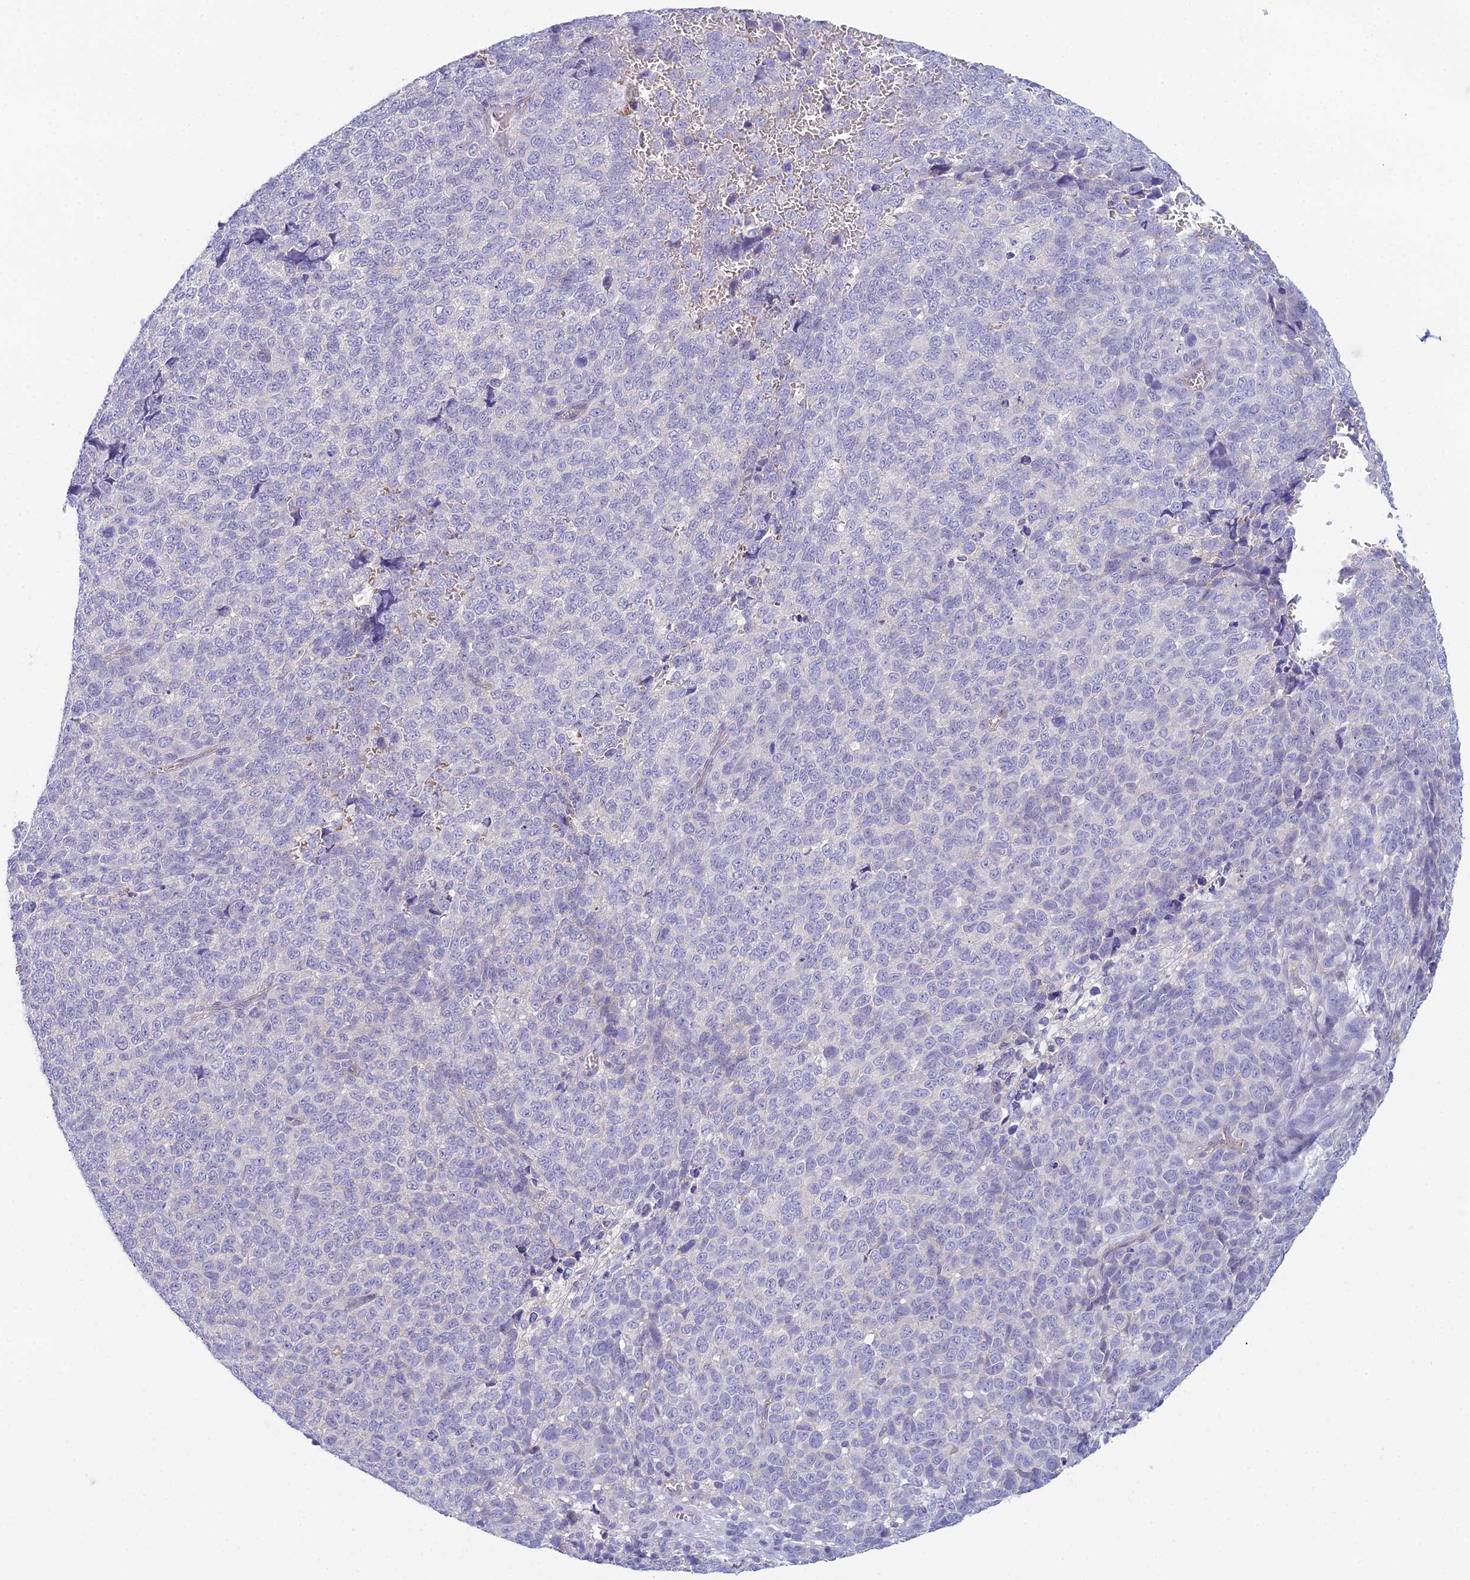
{"staining": {"intensity": "negative", "quantity": "none", "location": "none"}, "tissue": "melanoma", "cell_type": "Tumor cells", "image_type": "cancer", "snomed": [{"axis": "morphology", "description": "Malignant melanoma, NOS"}, {"axis": "topography", "description": "Nose, NOS"}], "caption": "This is a photomicrograph of immunohistochemistry staining of melanoma, which shows no staining in tumor cells.", "gene": "ZNF564", "patient": {"sex": "female", "age": 48}}